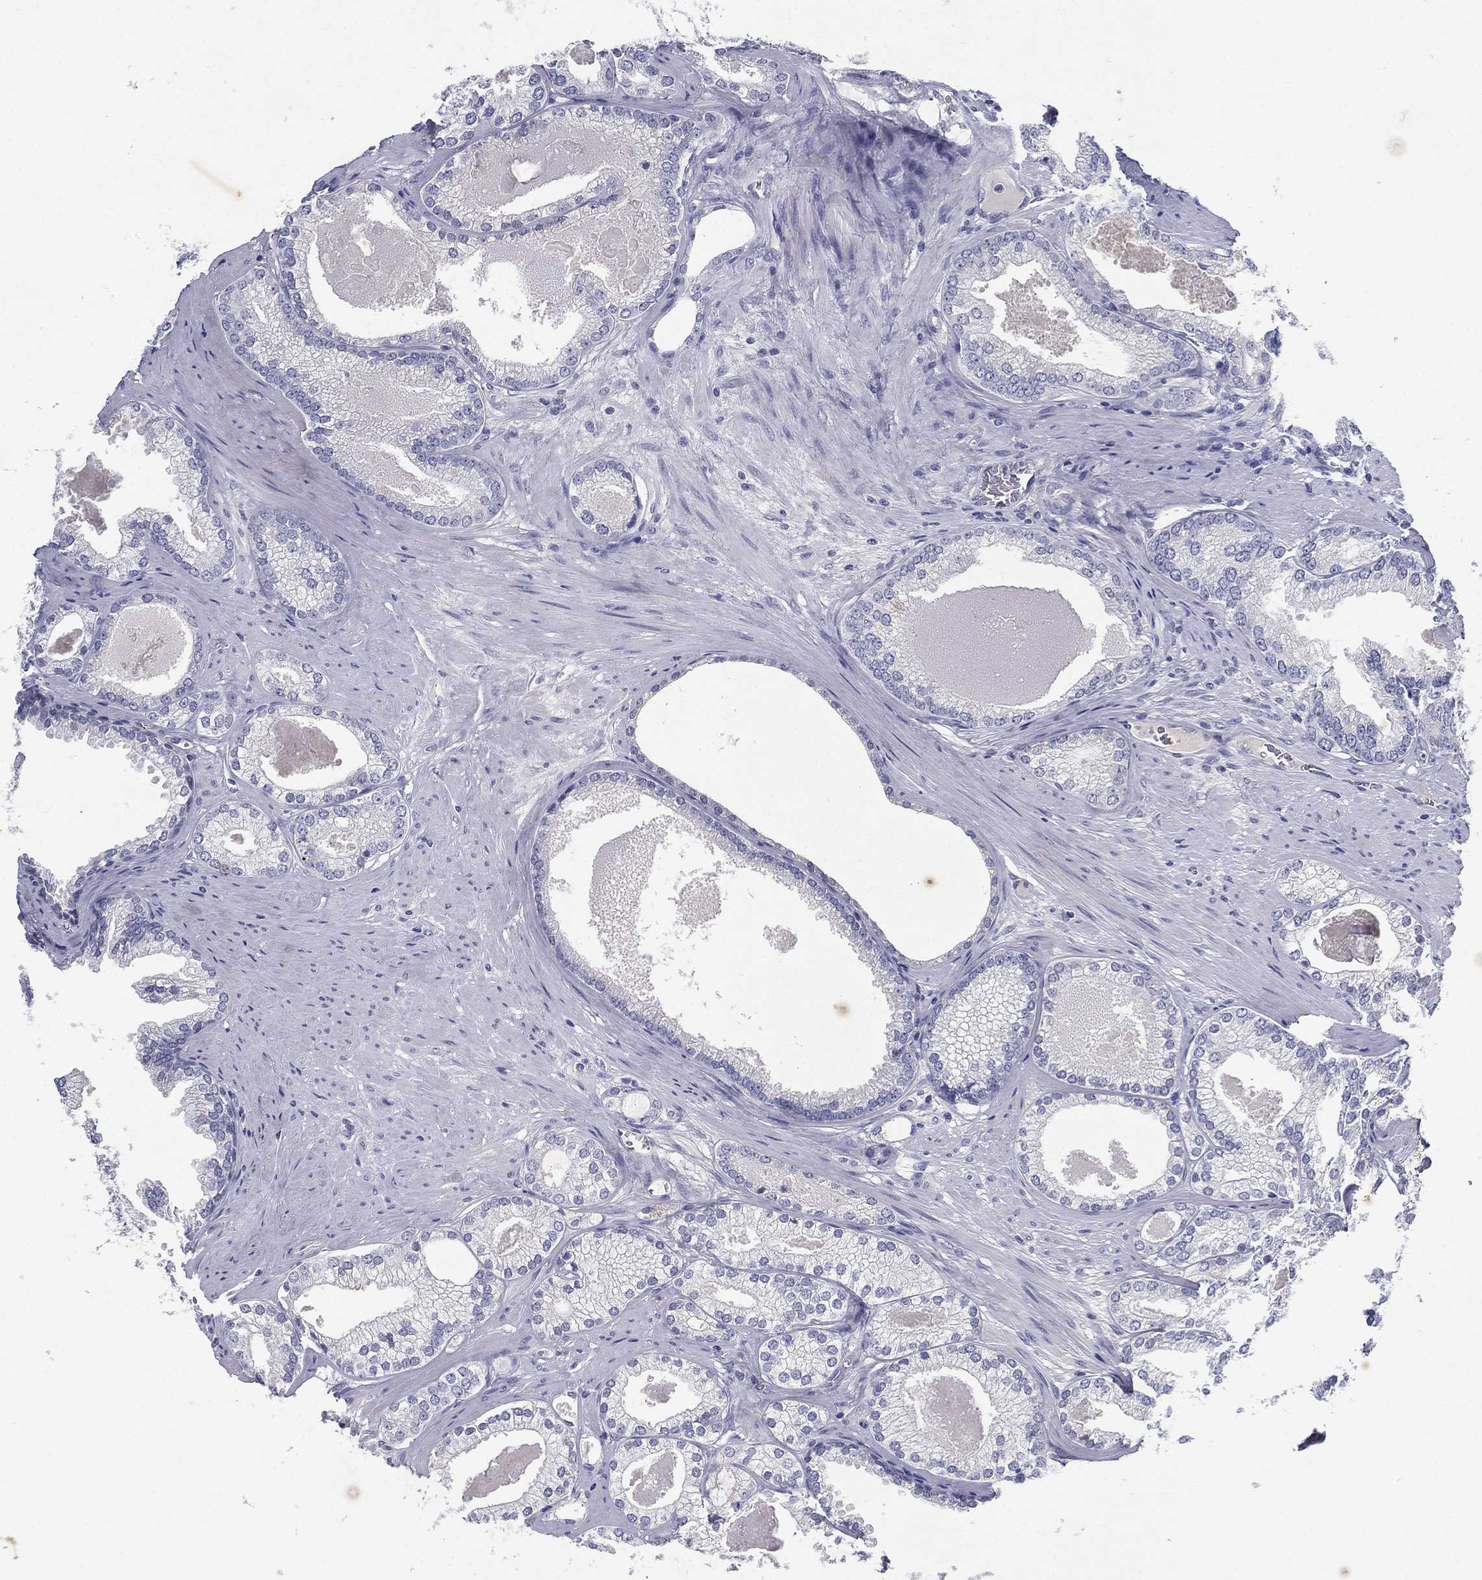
{"staining": {"intensity": "negative", "quantity": "none", "location": "none"}, "tissue": "prostate cancer", "cell_type": "Tumor cells", "image_type": "cancer", "snomed": [{"axis": "morphology", "description": "Adenocarcinoma, High grade"}, {"axis": "topography", "description": "Prostate and seminal vesicle, NOS"}], "caption": "This is a histopathology image of IHC staining of adenocarcinoma (high-grade) (prostate), which shows no expression in tumor cells. Brightfield microscopy of immunohistochemistry (IHC) stained with DAB (3,3'-diaminobenzidine) (brown) and hematoxylin (blue), captured at high magnification.", "gene": "RGS13", "patient": {"sex": "male", "age": 62}}